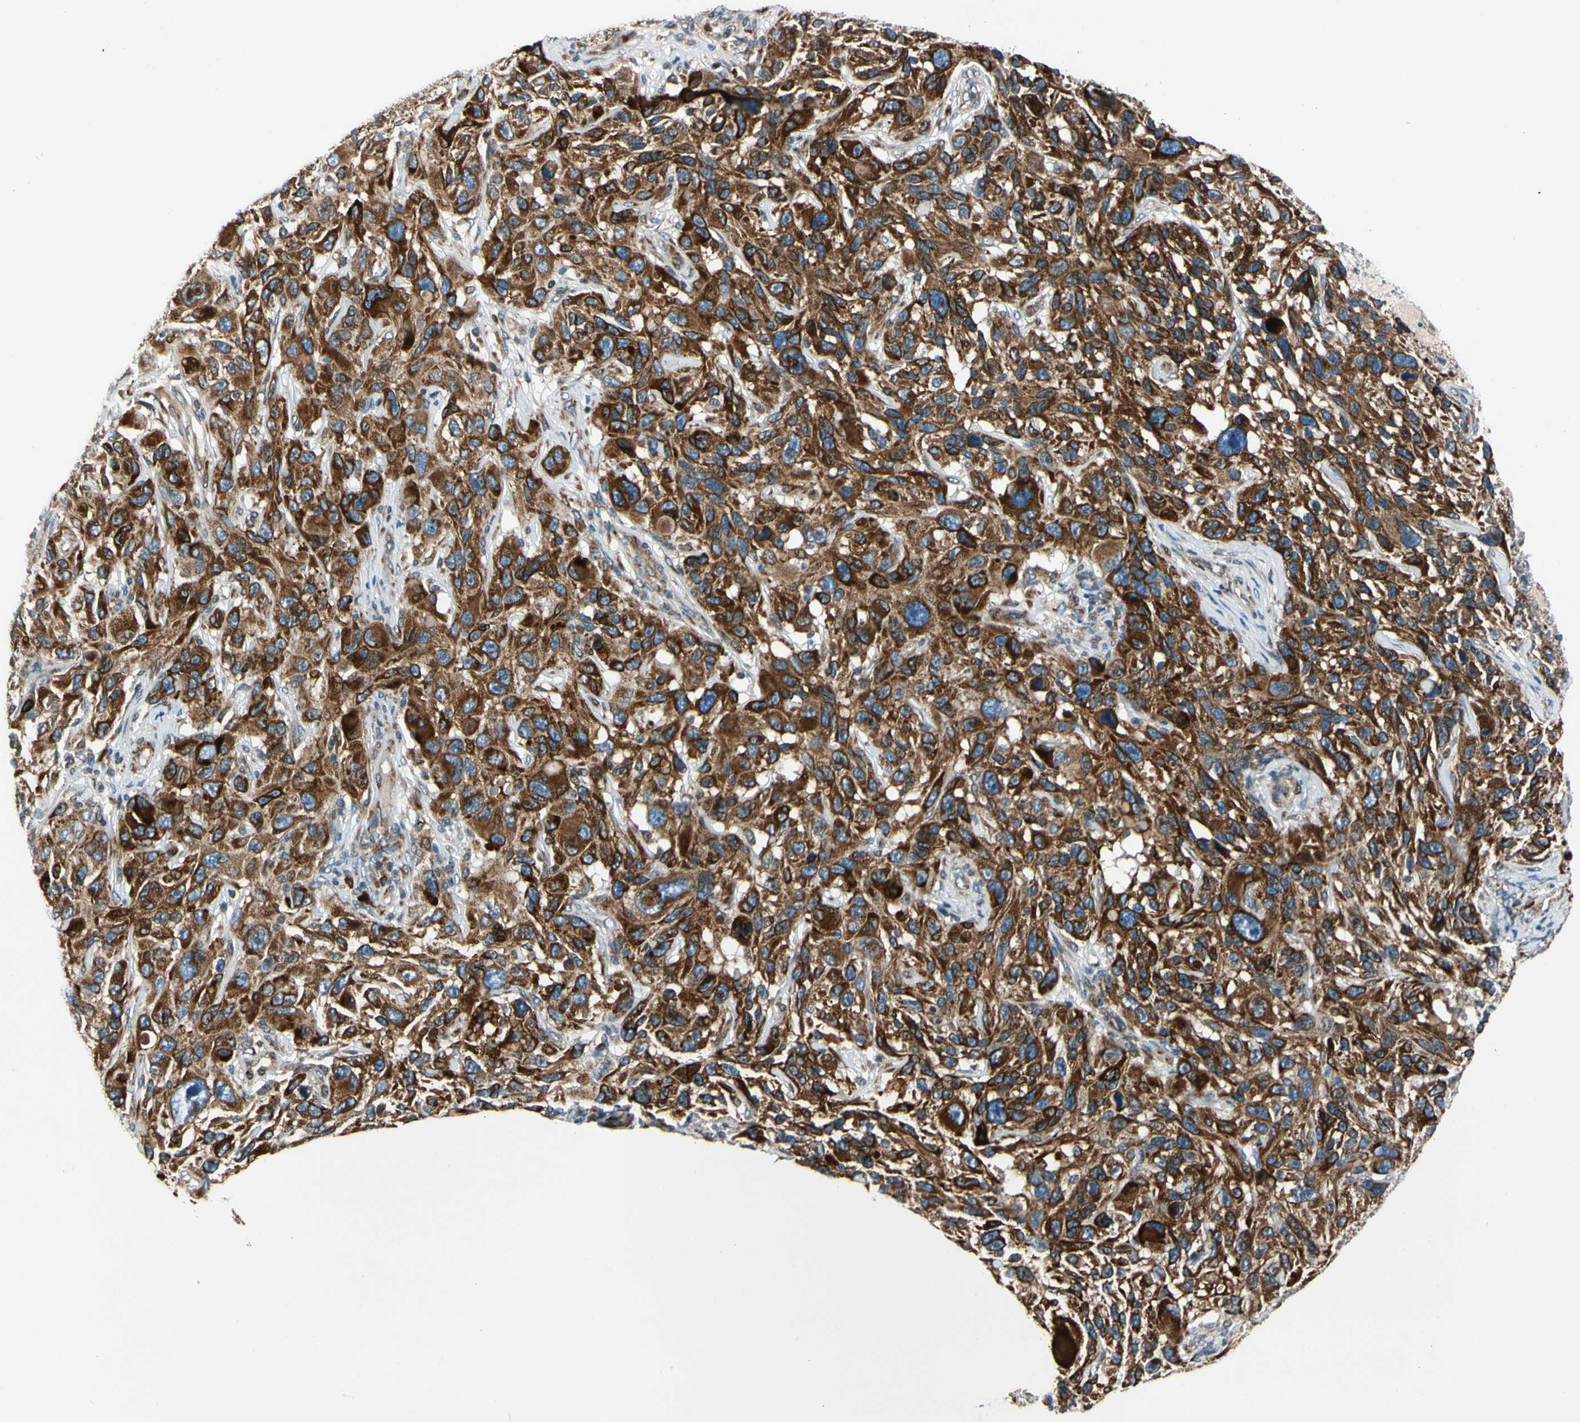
{"staining": {"intensity": "strong", "quantity": ">75%", "location": "cytoplasmic/membranous"}, "tissue": "melanoma", "cell_type": "Tumor cells", "image_type": "cancer", "snomed": [{"axis": "morphology", "description": "Malignant melanoma, NOS"}, {"axis": "topography", "description": "Skin"}], "caption": "Immunohistochemistry (IHC) photomicrograph of human malignant melanoma stained for a protein (brown), which exhibits high levels of strong cytoplasmic/membranous expression in about >75% of tumor cells.", "gene": "MRPL9", "patient": {"sex": "male", "age": 53}}